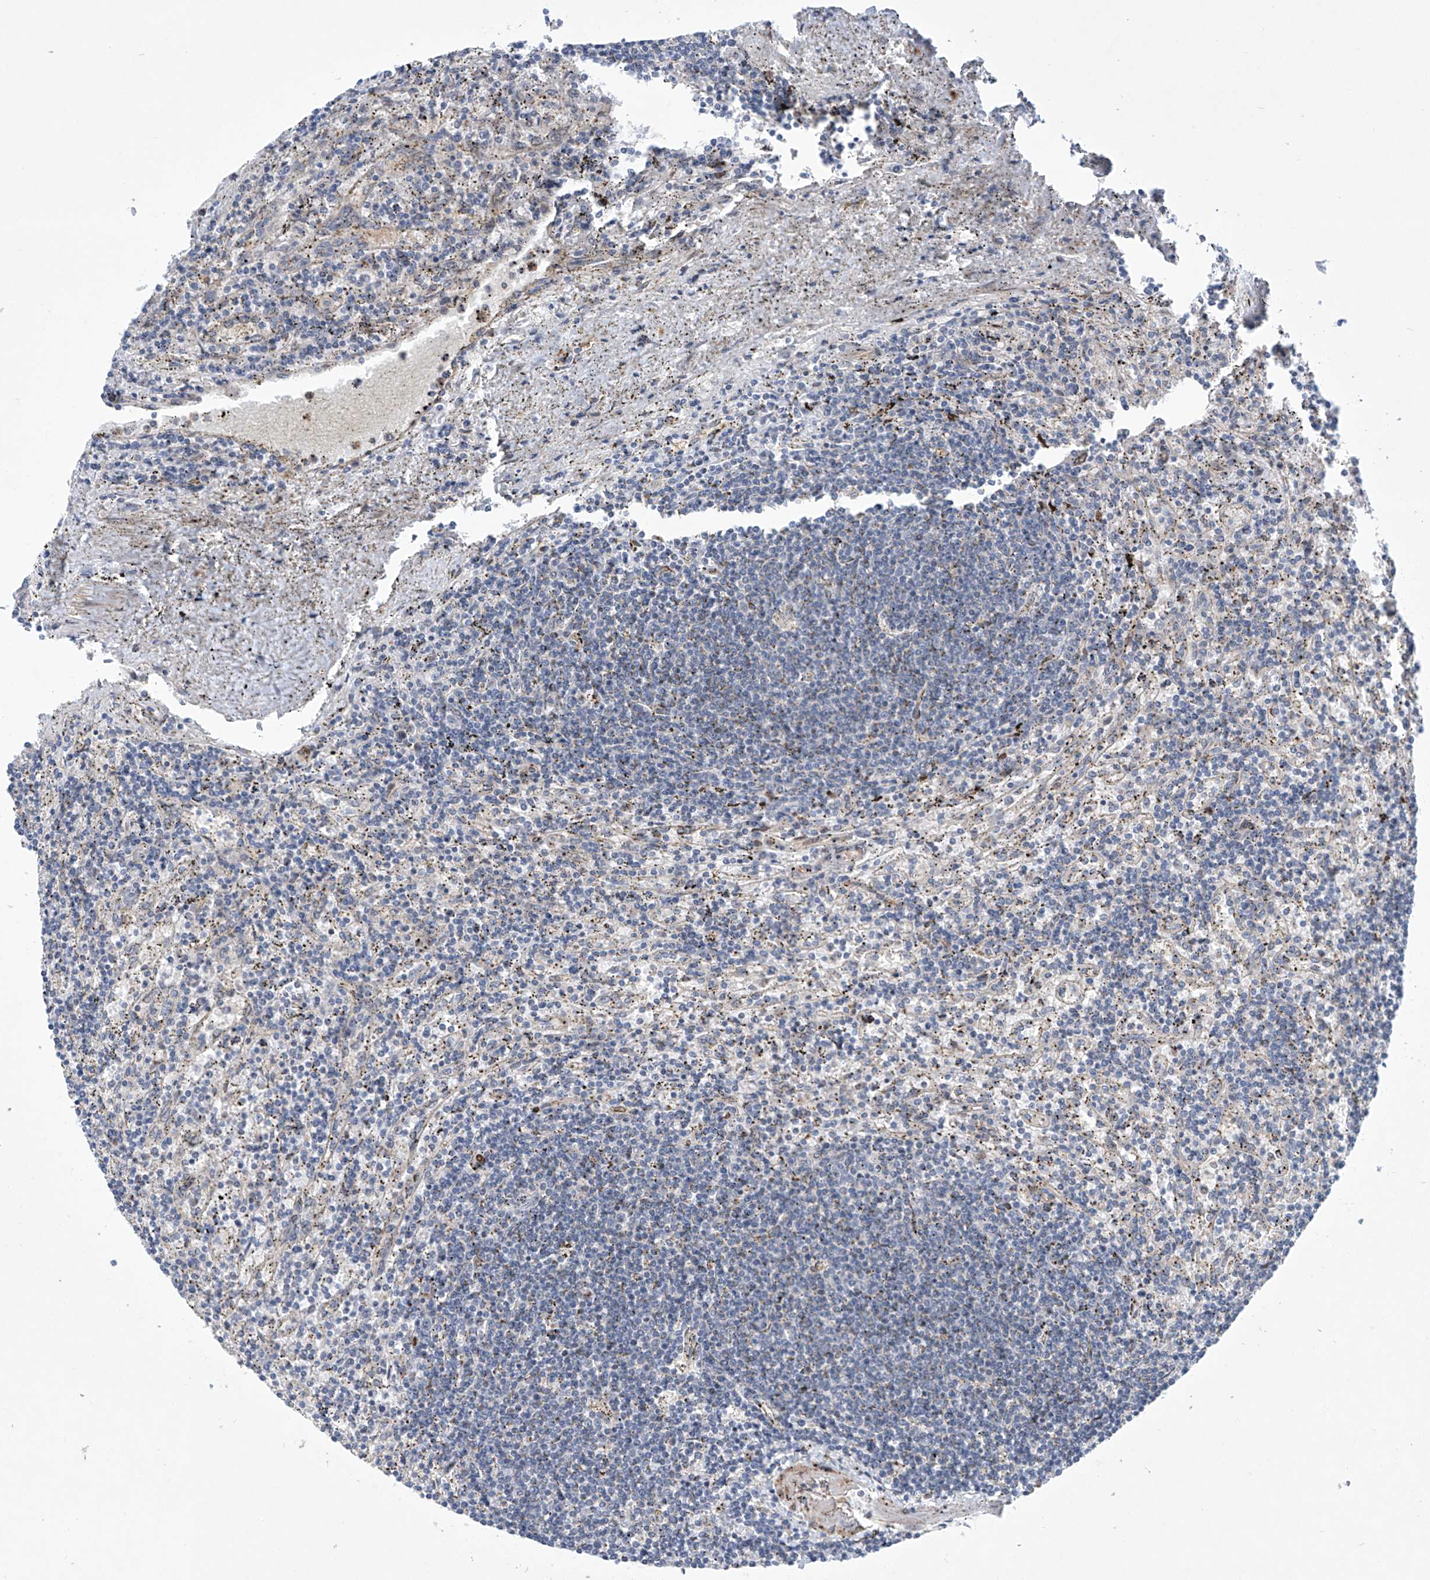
{"staining": {"intensity": "negative", "quantity": "none", "location": "none"}, "tissue": "lymphoma", "cell_type": "Tumor cells", "image_type": "cancer", "snomed": [{"axis": "morphology", "description": "Malignant lymphoma, non-Hodgkin's type, Low grade"}, {"axis": "topography", "description": "Spleen"}], "caption": "This is a photomicrograph of immunohistochemistry staining of malignant lymphoma, non-Hodgkin's type (low-grade), which shows no expression in tumor cells.", "gene": "KLC4", "patient": {"sex": "male", "age": 76}}